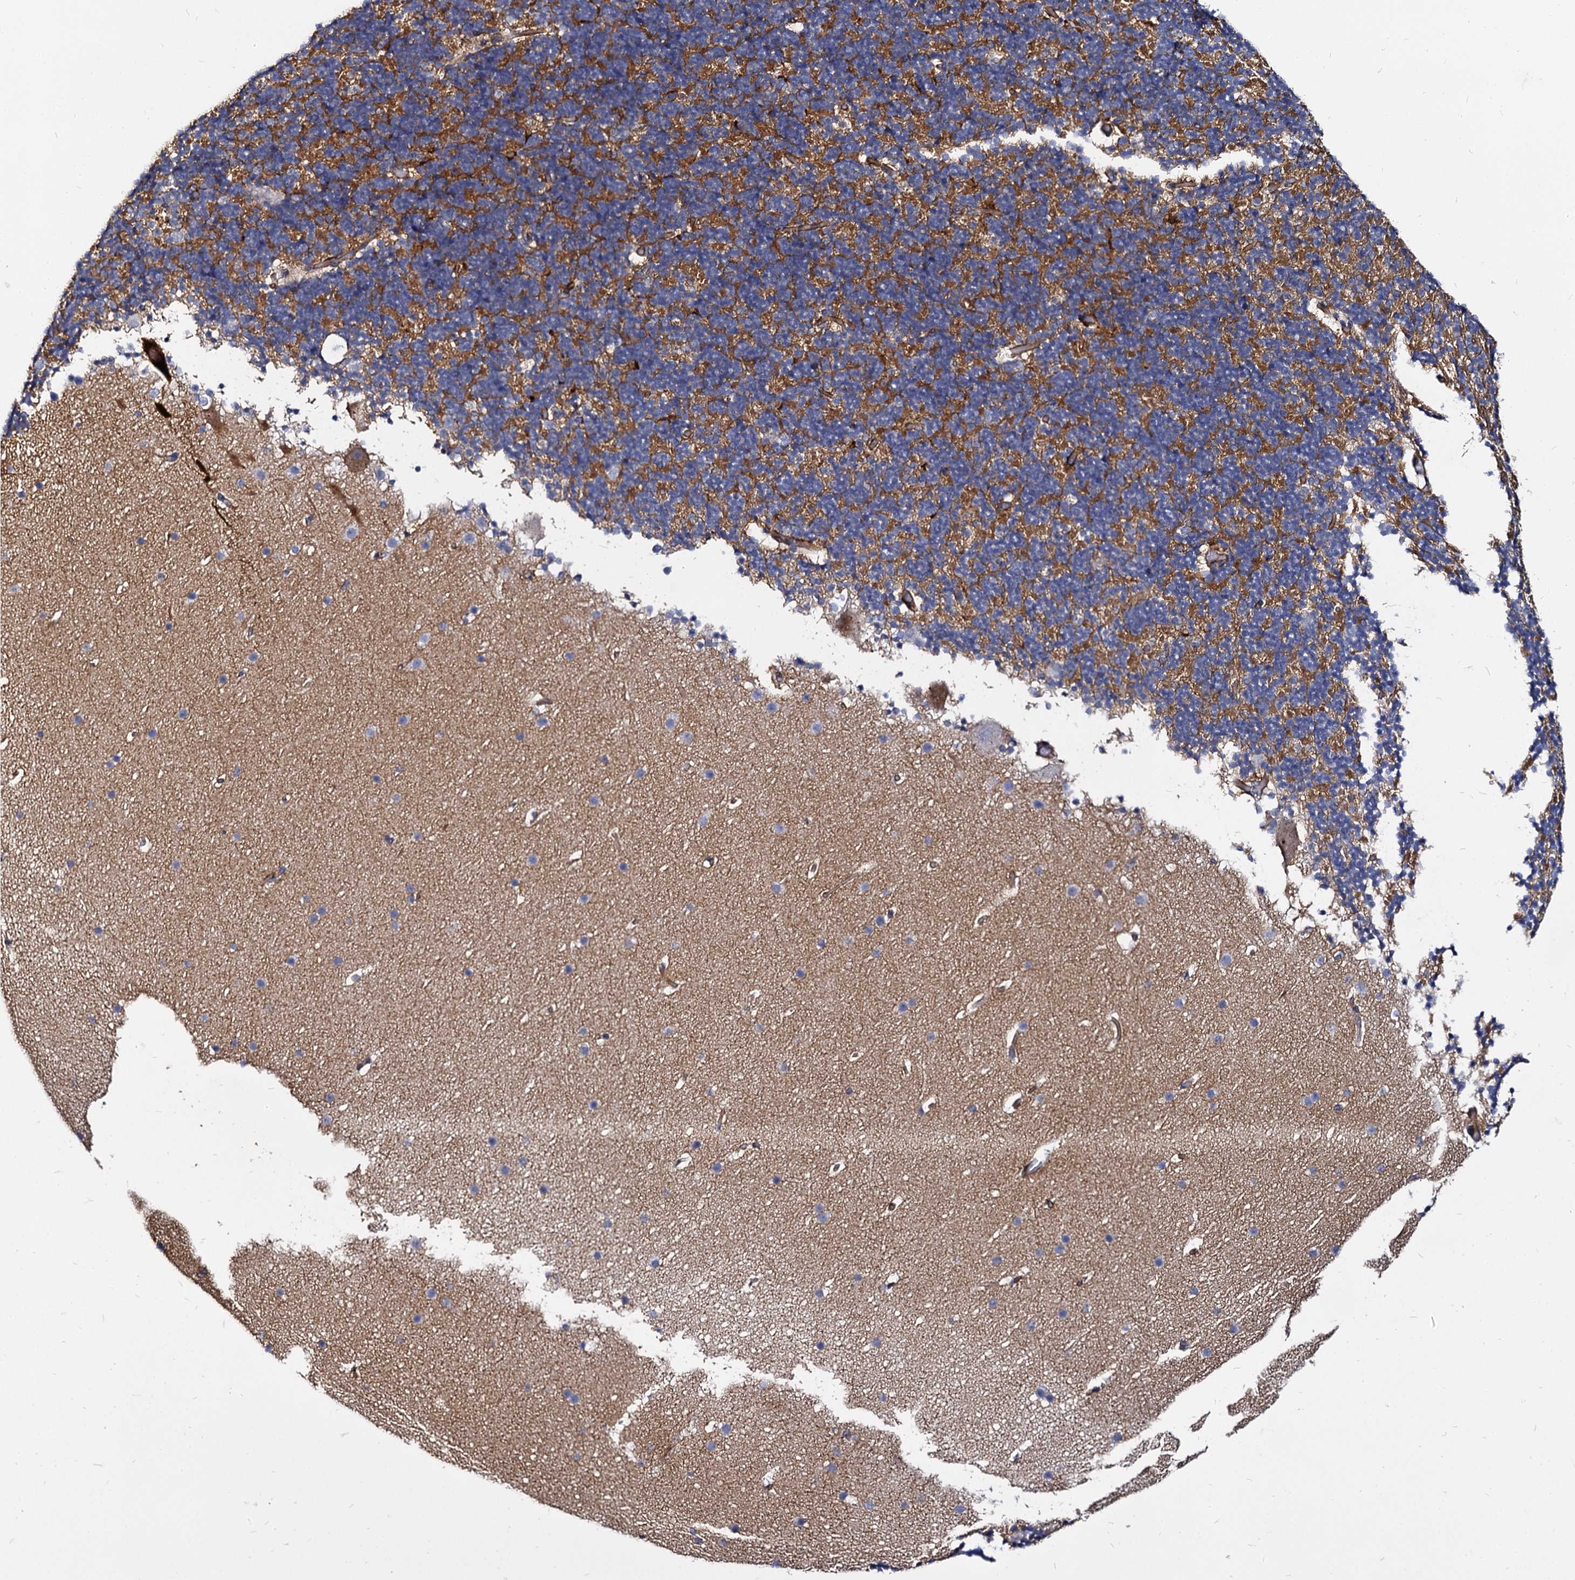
{"staining": {"intensity": "moderate", "quantity": ">75%", "location": "cytoplasmic/membranous"}, "tissue": "cerebellum", "cell_type": "Cells in granular layer", "image_type": "normal", "snomed": [{"axis": "morphology", "description": "Normal tissue, NOS"}, {"axis": "topography", "description": "Cerebellum"}], "caption": "DAB (3,3'-diaminobenzidine) immunohistochemical staining of normal cerebellum displays moderate cytoplasmic/membranous protein expression in approximately >75% of cells in granular layer. The staining was performed using DAB (3,3'-diaminobenzidine), with brown indicating positive protein expression. Nuclei are stained blue with hematoxylin.", "gene": "CBFB", "patient": {"sex": "male", "age": 57}}